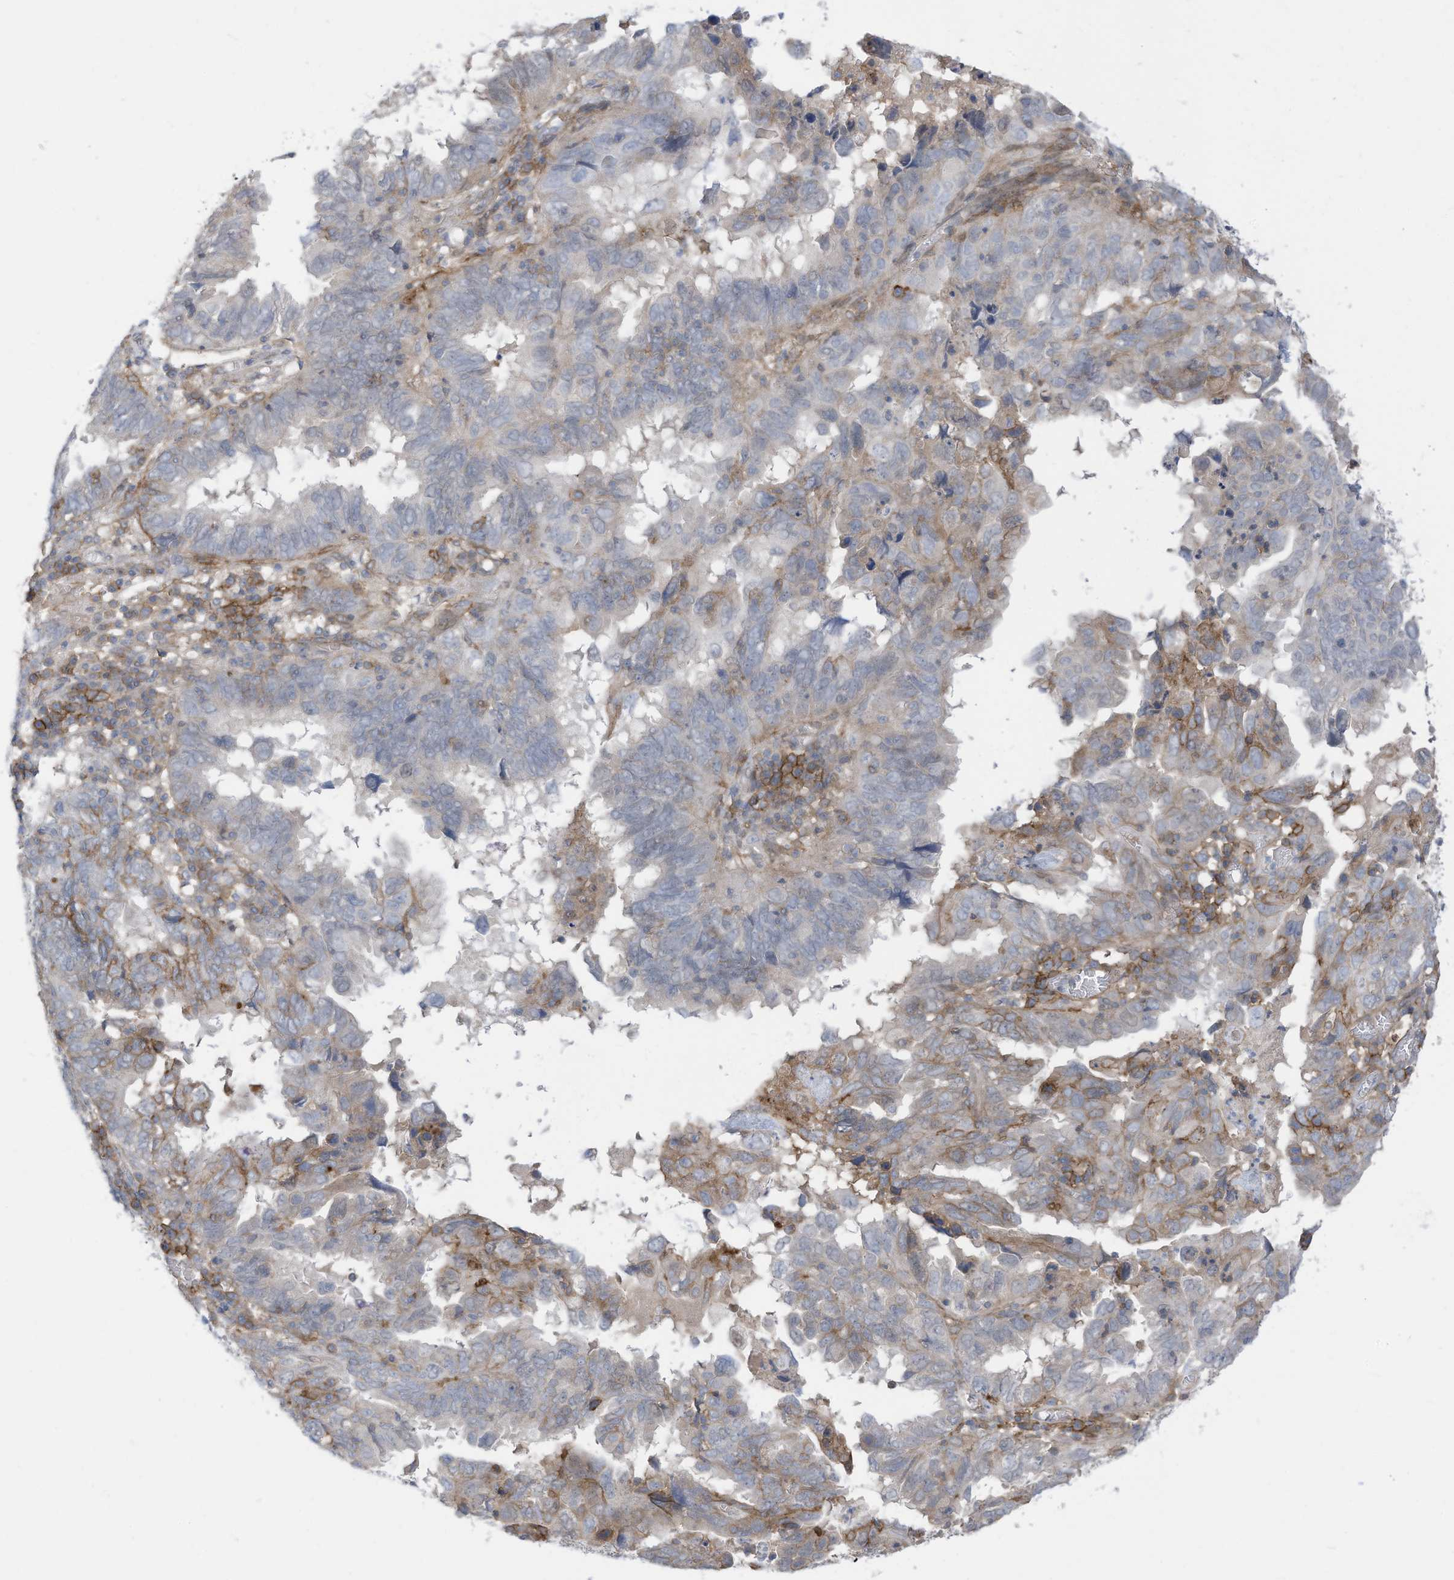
{"staining": {"intensity": "moderate", "quantity": "25%-75%", "location": "cytoplasmic/membranous"}, "tissue": "endometrial cancer", "cell_type": "Tumor cells", "image_type": "cancer", "snomed": [{"axis": "morphology", "description": "Adenocarcinoma, NOS"}, {"axis": "topography", "description": "Uterus"}], "caption": "Immunohistochemistry (IHC) image of human endometrial adenocarcinoma stained for a protein (brown), which exhibits medium levels of moderate cytoplasmic/membranous expression in about 25%-75% of tumor cells.", "gene": "SLC1A5", "patient": {"sex": "female", "age": 77}}